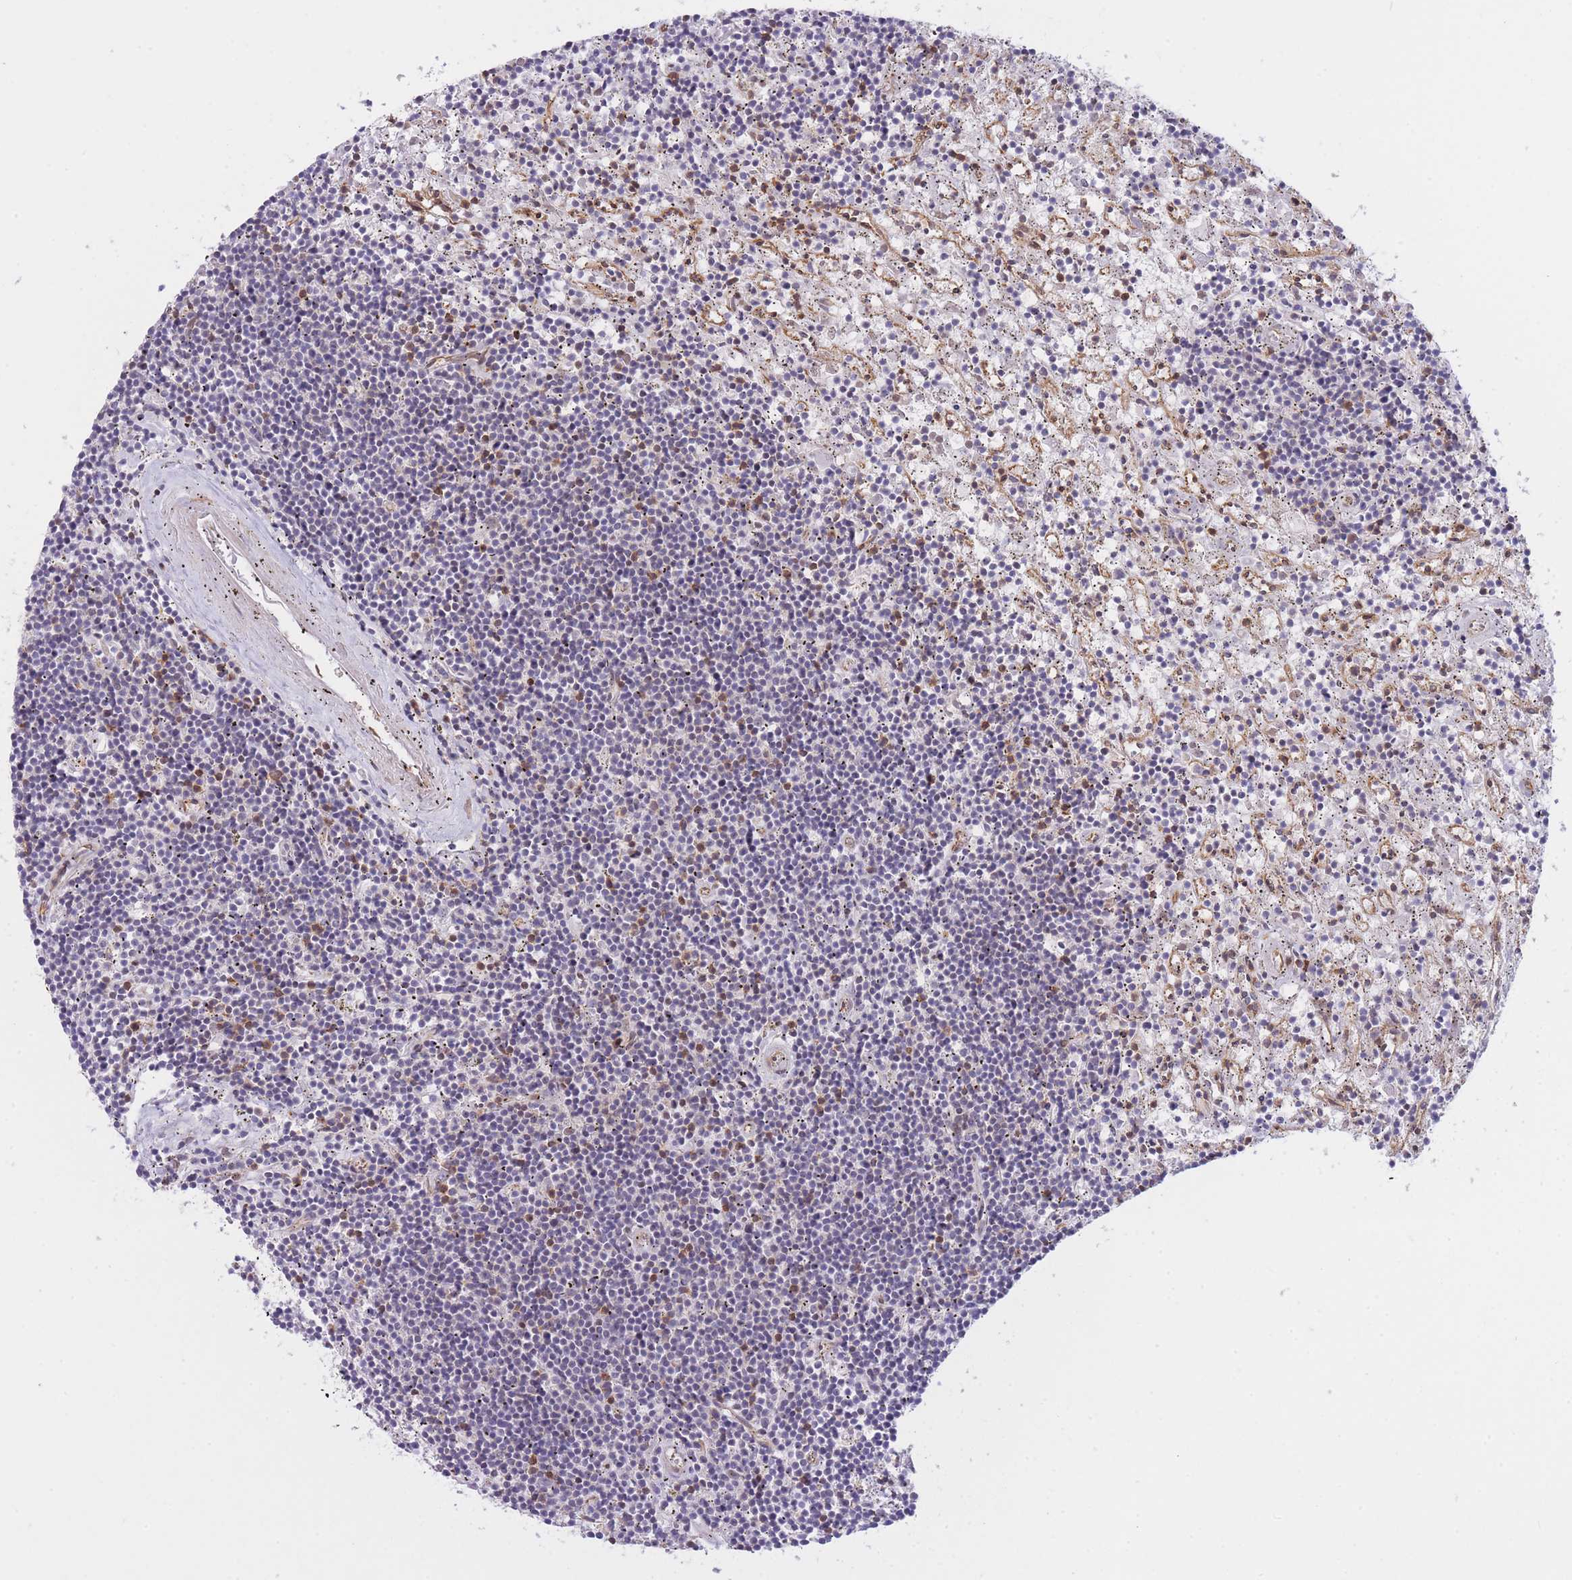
{"staining": {"intensity": "negative", "quantity": "none", "location": "none"}, "tissue": "lymphoma", "cell_type": "Tumor cells", "image_type": "cancer", "snomed": [{"axis": "morphology", "description": "Malignant lymphoma, non-Hodgkin's type, Low grade"}, {"axis": "topography", "description": "Spleen"}], "caption": "IHC histopathology image of neoplastic tissue: low-grade malignant lymphoma, non-Hodgkin's type stained with DAB (3,3'-diaminobenzidine) demonstrates no significant protein staining in tumor cells.", "gene": "CDC25B", "patient": {"sex": "male", "age": 76}}